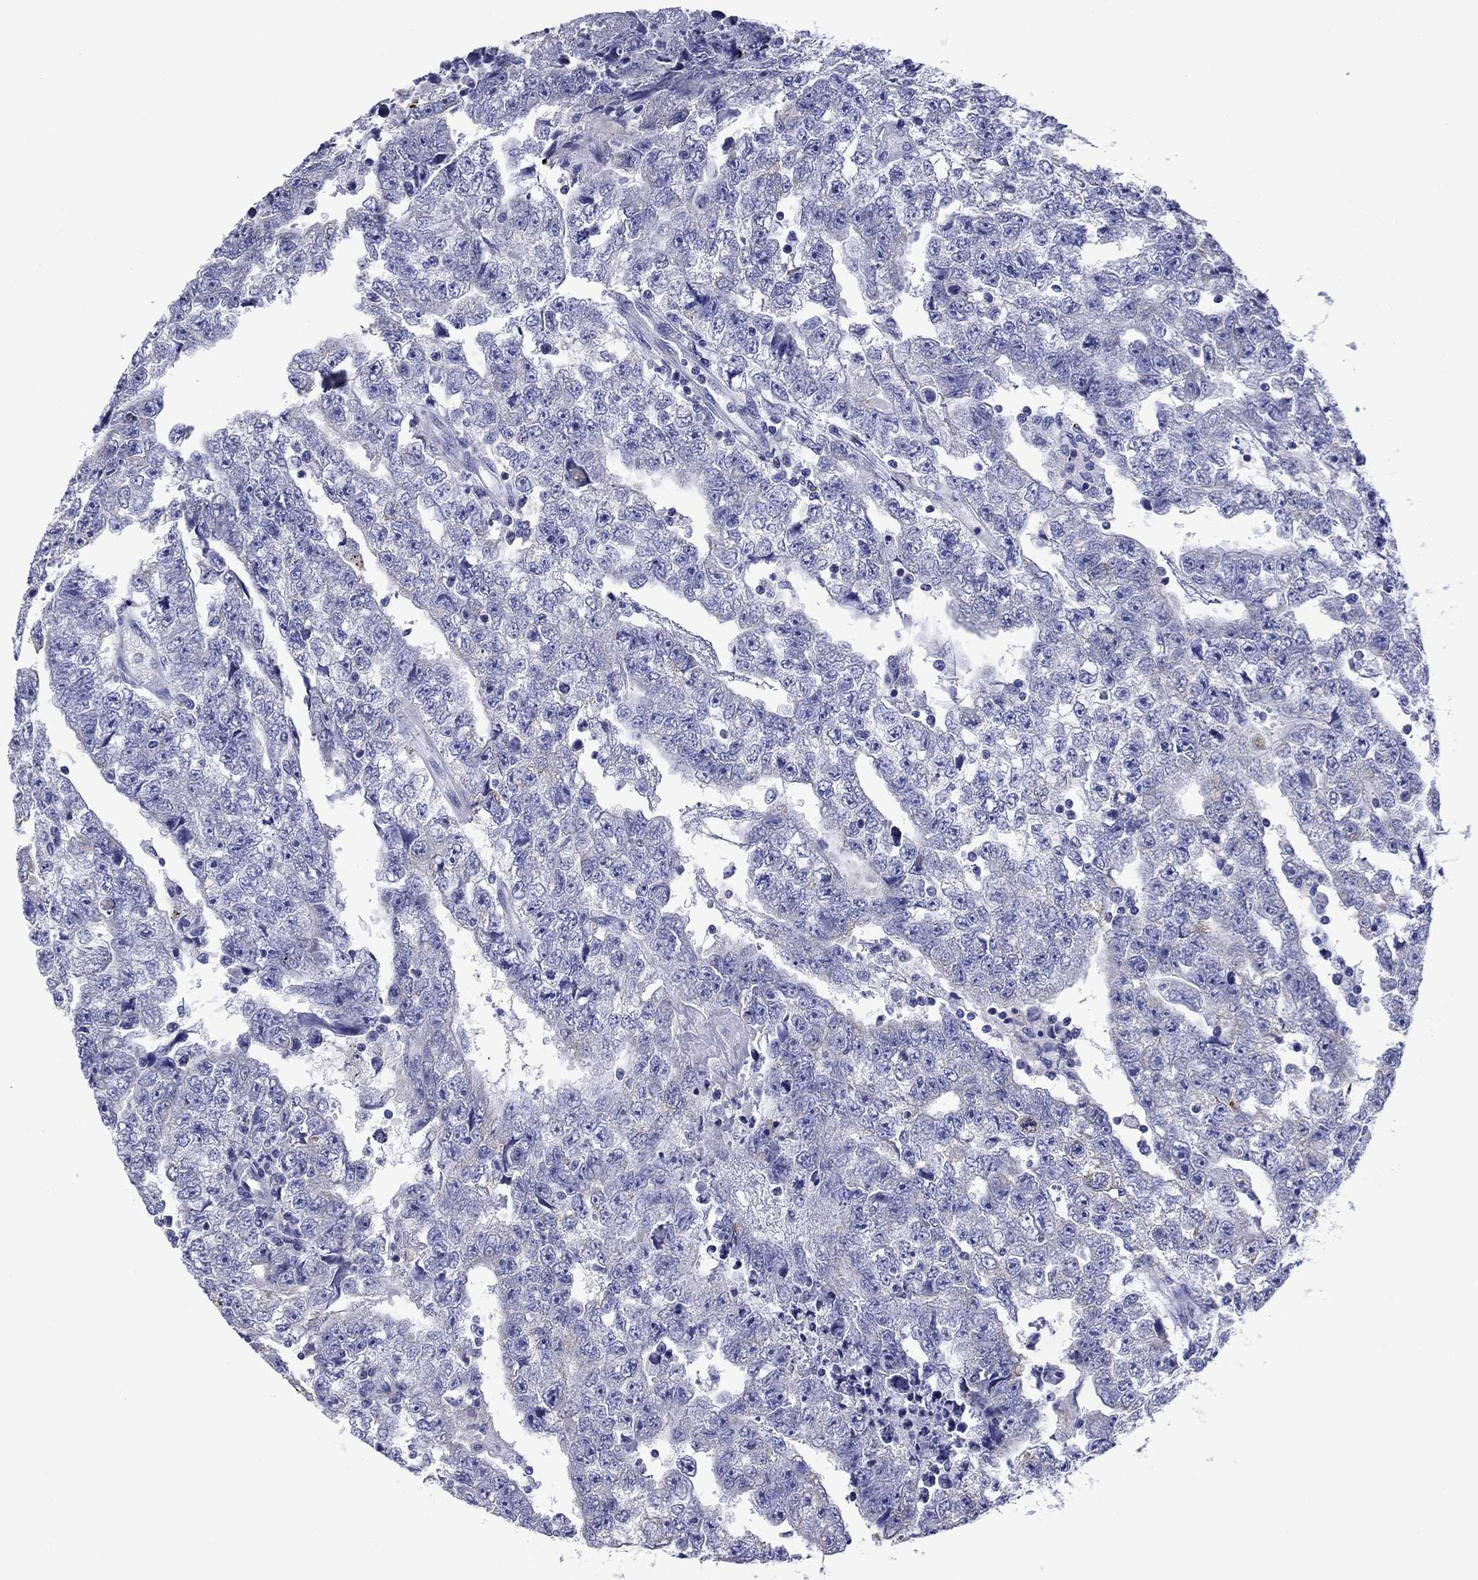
{"staining": {"intensity": "negative", "quantity": "none", "location": "none"}, "tissue": "testis cancer", "cell_type": "Tumor cells", "image_type": "cancer", "snomed": [{"axis": "morphology", "description": "Carcinoma, Embryonal, NOS"}, {"axis": "topography", "description": "Testis"}], "caption": "The histopathology image exhibits no significant staining in tumor cells of testis cancer.", "gene": "ACADSB", "patient": {"sex": "male", "age": 25}}